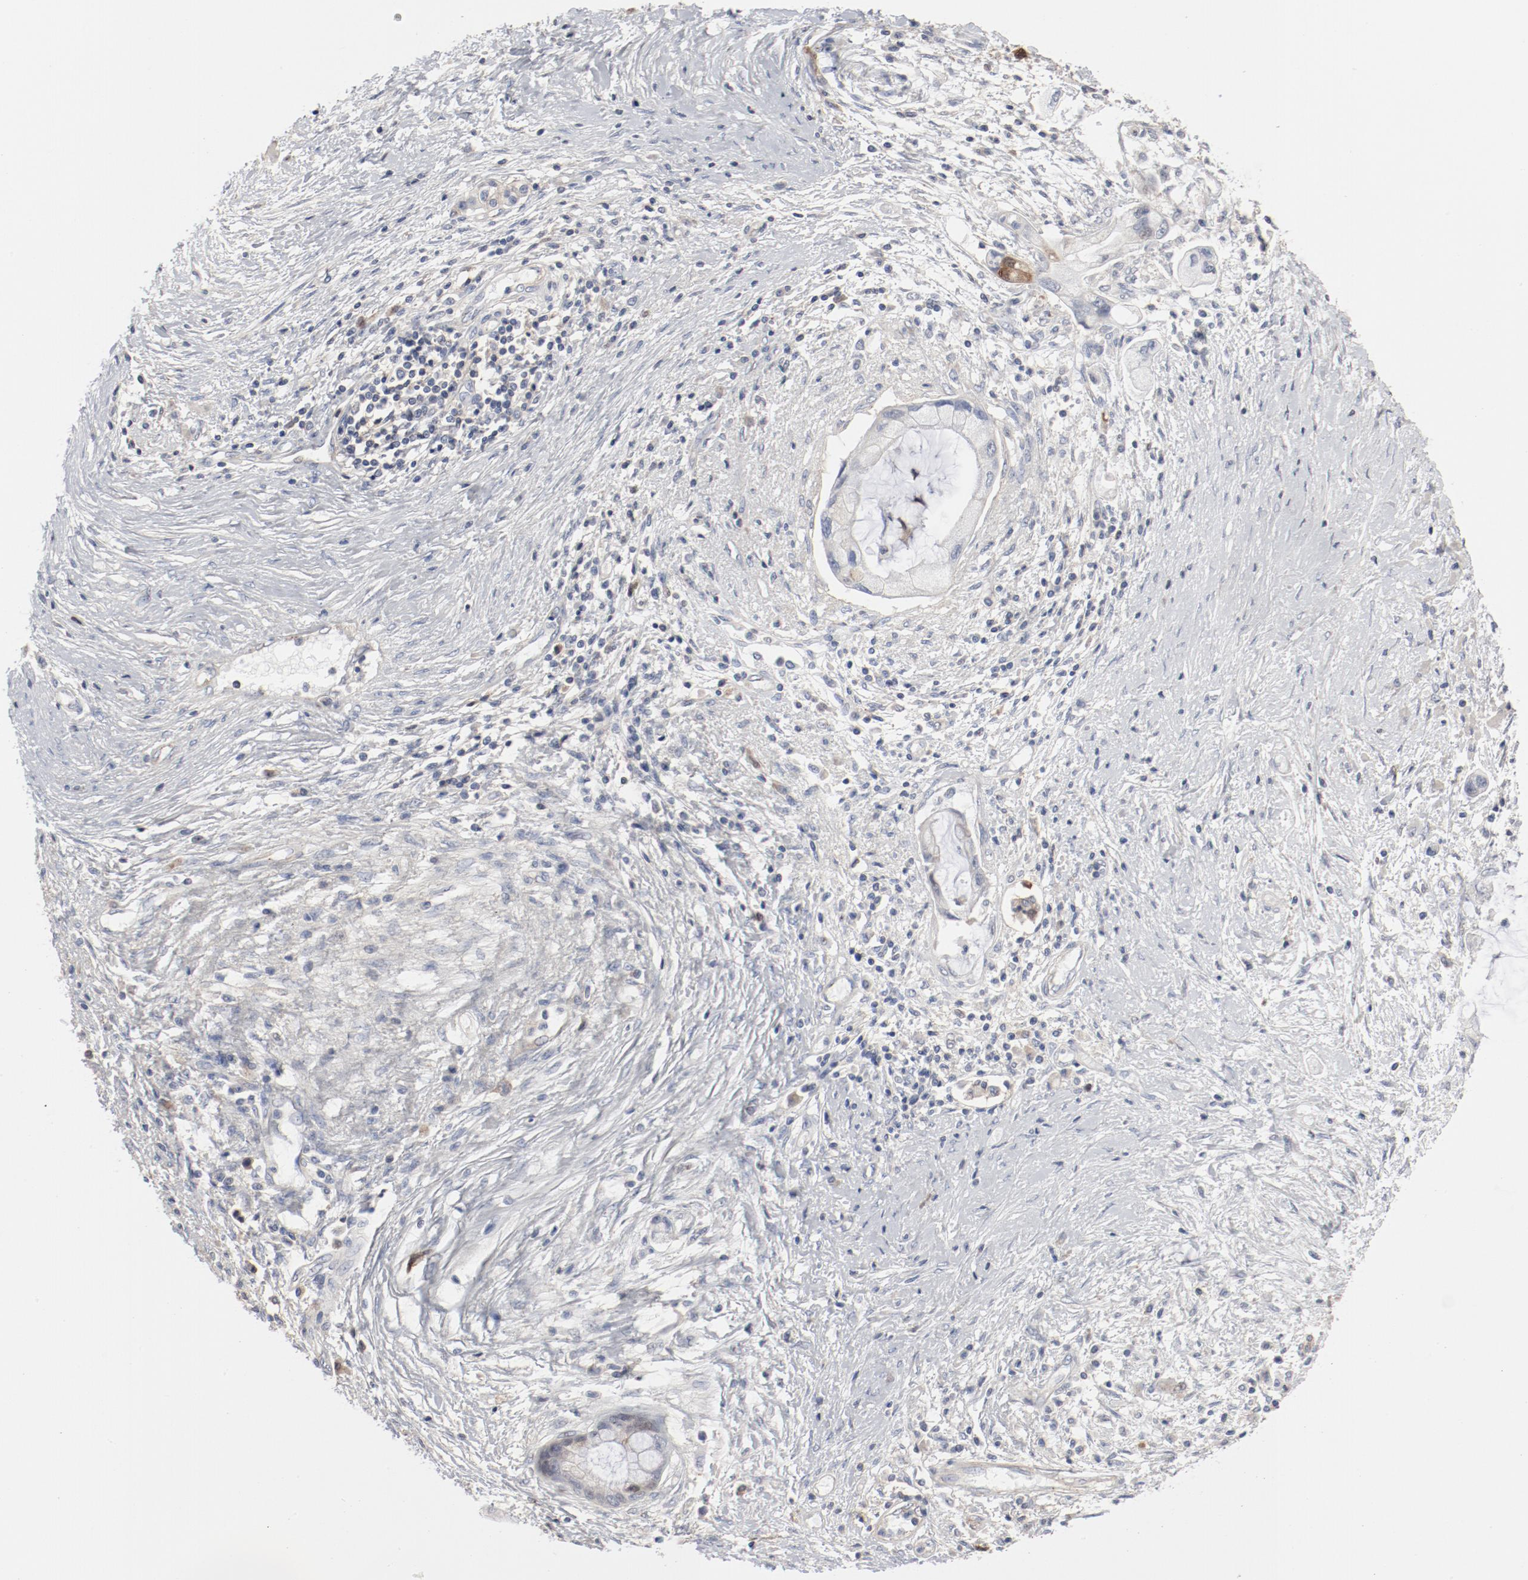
{"staining": {"intensity": "negative", "quantity": "none", "location": "none"}, "tissue": "pancreatic cancer", "cell_type": "Tumor cells", "image_type": "cancer", "snomed": [{"axis": "morphology", "description": "Adenocarcinoma, NOS"}, {"axis": "topography", "description": "Pancreas"}], "caption": "Tumor cells are negative for brown protein staining in pancreatic adenocarcinoma.", "gene": "CDK1", "patient": {"sex": "female", "age": 59}}